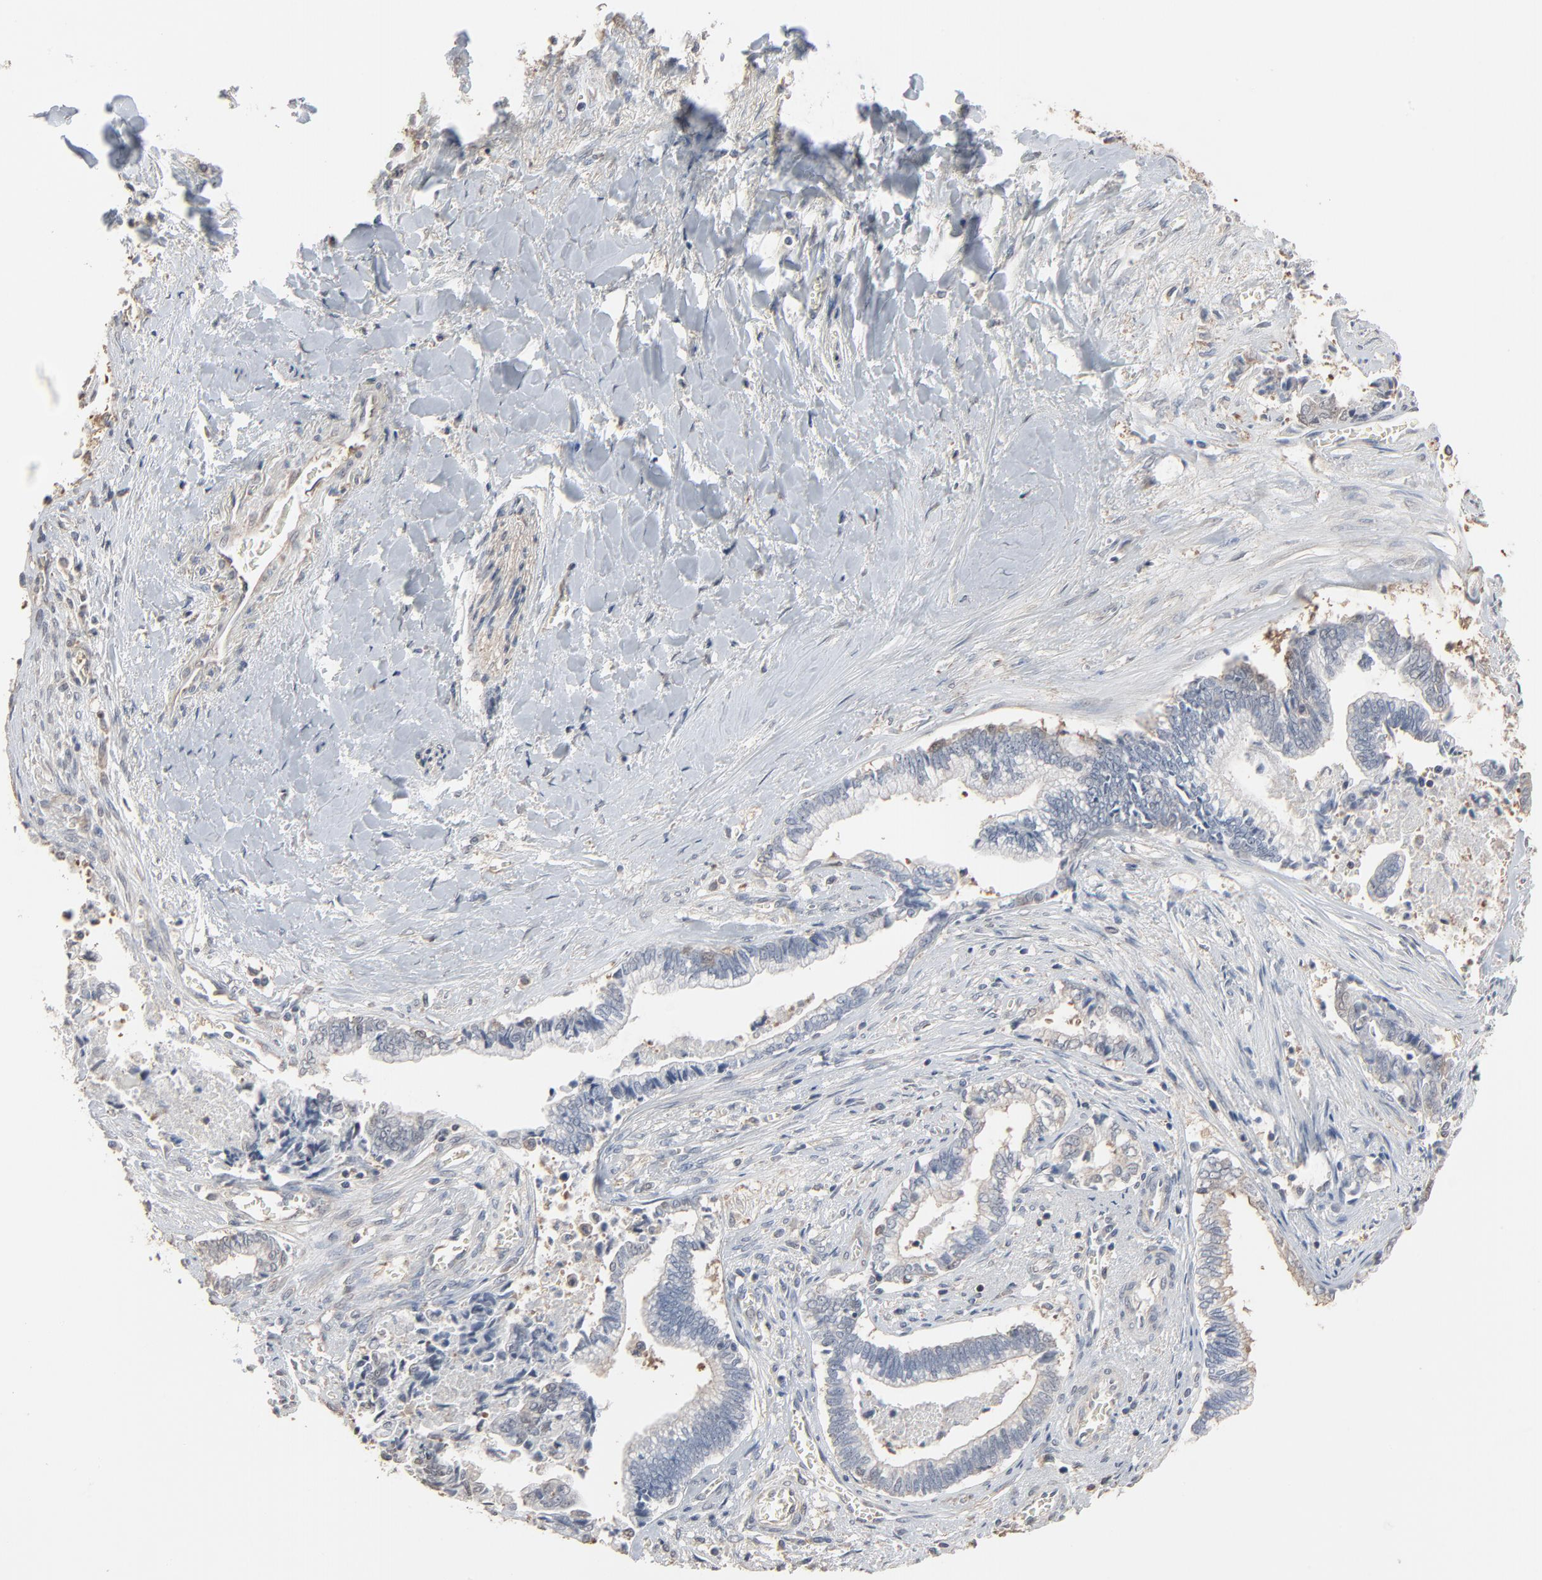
{"staining": {"intensity": "negative", "quantity": "none", "location": "none"}, "tissue": "liver cancer", "cell_type": "Tumor cells", "image_type": "cancer", "snomed": [{"axis": "morphology", "description": "Cholangiocarcinoma"}, {"axis": "topography", "description": "Liver"}], "caption": "The photomicrograph displays no significant expression in tumor cells of liver cholangiocarcinoma.", "gene": "CCT5", "patient": {"sex": "male", "age": 57}}